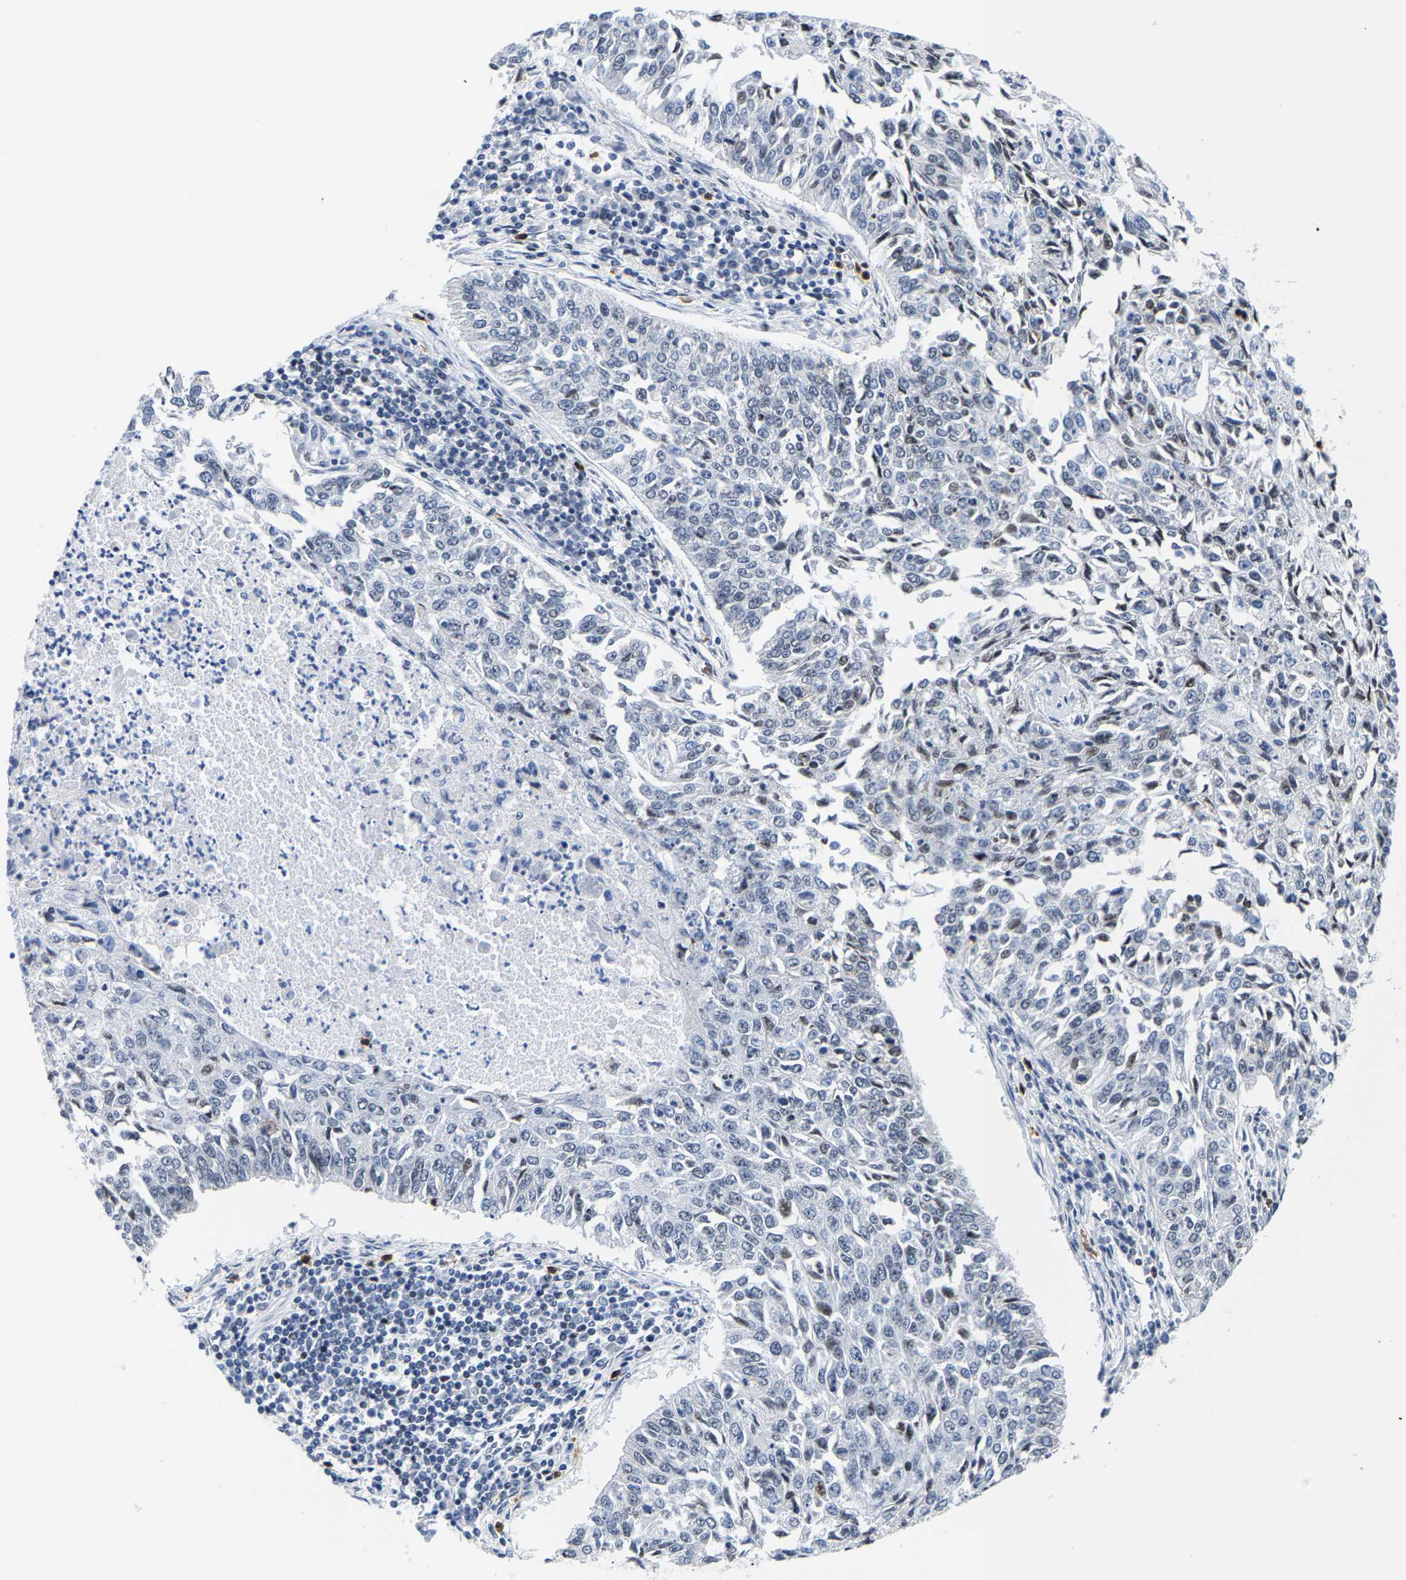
{"staining": {"intensity": "weak", "quantity": "<25%", "location": "nuclear"}, "tissue": "lung cancer", "cell_type": "Tumor cells", "image_type": "cancer", "snomed": [{"axis": "morphology", "description": "Normal tissue, NOS"}, {"axis": "morphology", "description": "Squamous cell carcinoma, NOS"}, {"axis": "topography", "description": "Cartilage tissue"}, {"axis": "topography", "description": "Bronchus"}, {"axis": "topography", "description": "Lung"}], "caption": "This image is of lung cancer stained with immunohistochemistry (IHC) to label a protein in brown with the nuclei are counter-stained blue. There is no positivity in tumor cells.", "gene": "SETD1B", "patient": {"sex": "female", "age": 49}}